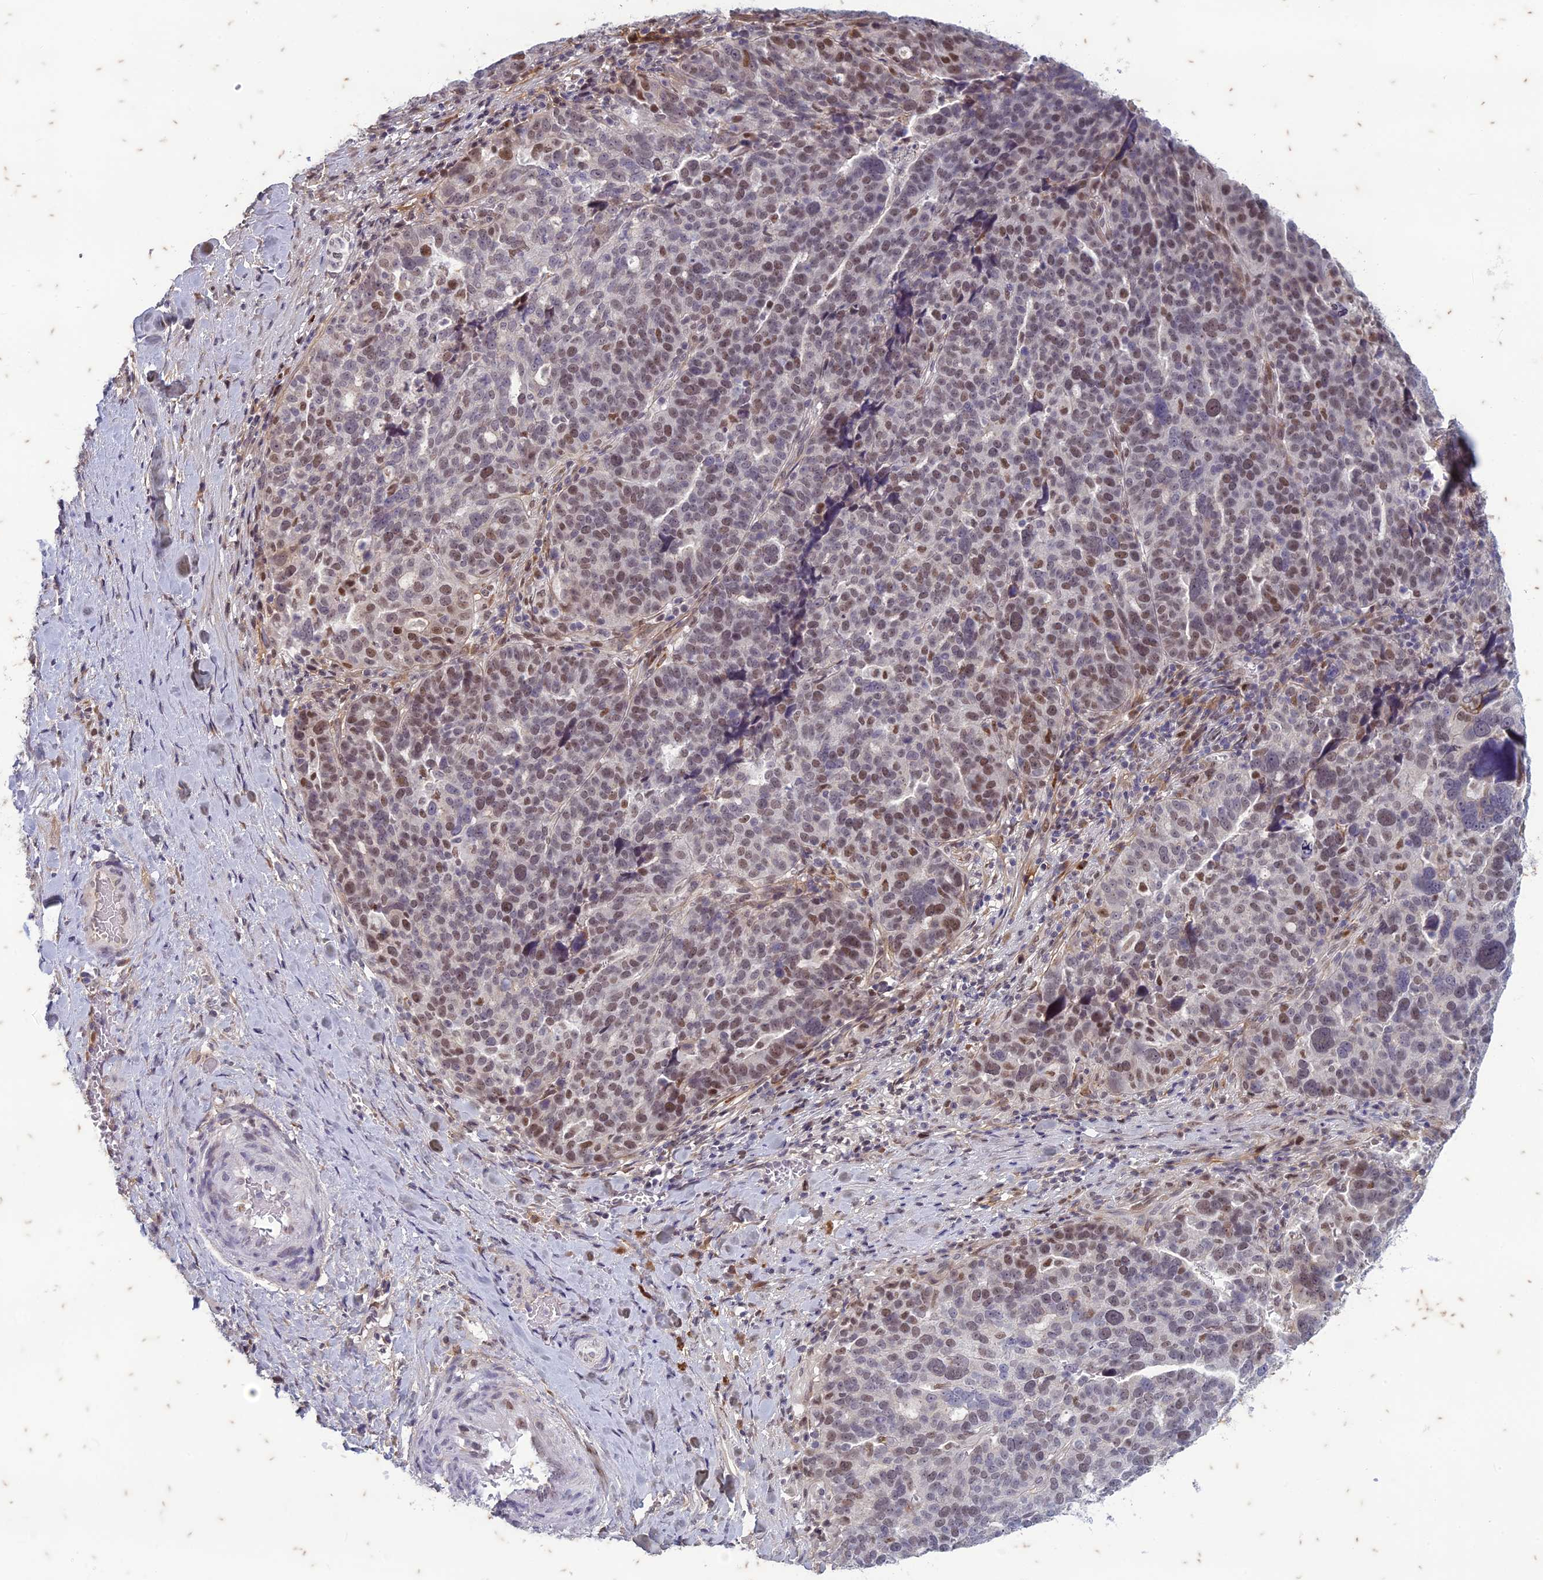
{"staining": {"intensity": "moderate", "quantity": "25%-75%", "location": "nuclear"}, "tissue": "ovarian cancer", "cell_type": "Tumor cells", "image_type": "cancer", "snomed": [{"axis": "morphology", "description": "Cystadenocarcinoma, serous, NOS"}, {"axis": "topography", "description": "Ovary"}], "caption": "Protein staining of ovarian cancer (serous cystadenocarcinoma) tissue shows moderate nuclear staining in about 25%-75% of tumor cells. Immunohistochemistry stains the protein of interest in brown and the nuclei are stained blue.", "gene": "PABPN1L", "patient": {"sex": "female", "age": 59}}